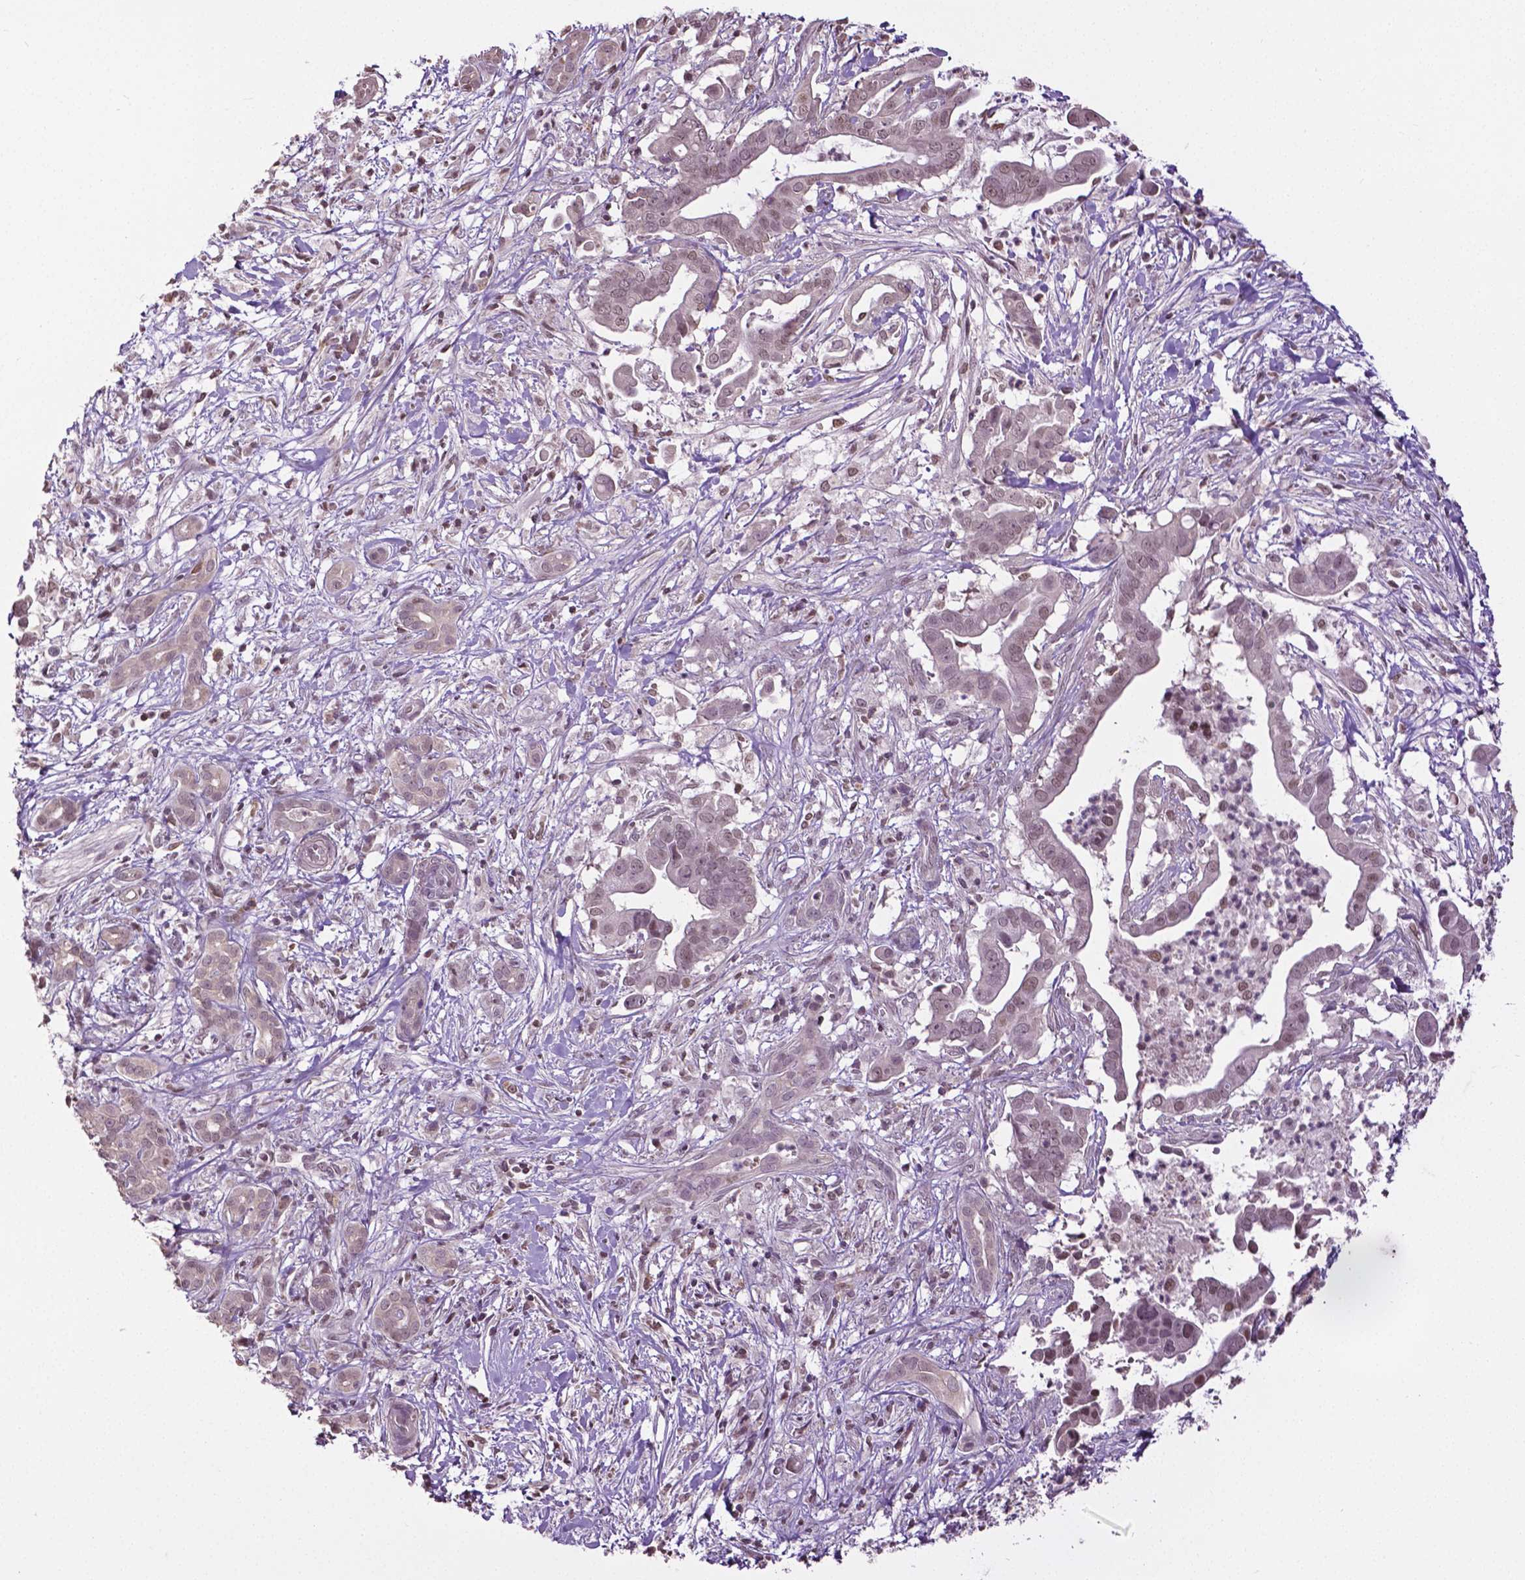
{"staining": {"intensity": "weak", "quantity": ">75%", "location": "nuclear"}, "tissue": "pancreatic cancer", "cell_type": "Tumor cells", "image_type": "cancer", "snomed": [{"axis": "morphology", "description": "Adenocarcinoma, NOS"}, {"axis": "topography", "description": "Pancreas"}], "caption": "Pancreatic cancer (adenocarcinoma) was stained to show a protein in brown. There is low levels of weak nuclear expression in about >75% of tumor cells.", "gene": "DLX5", "patient": {"sex": "male", "age": 61}}